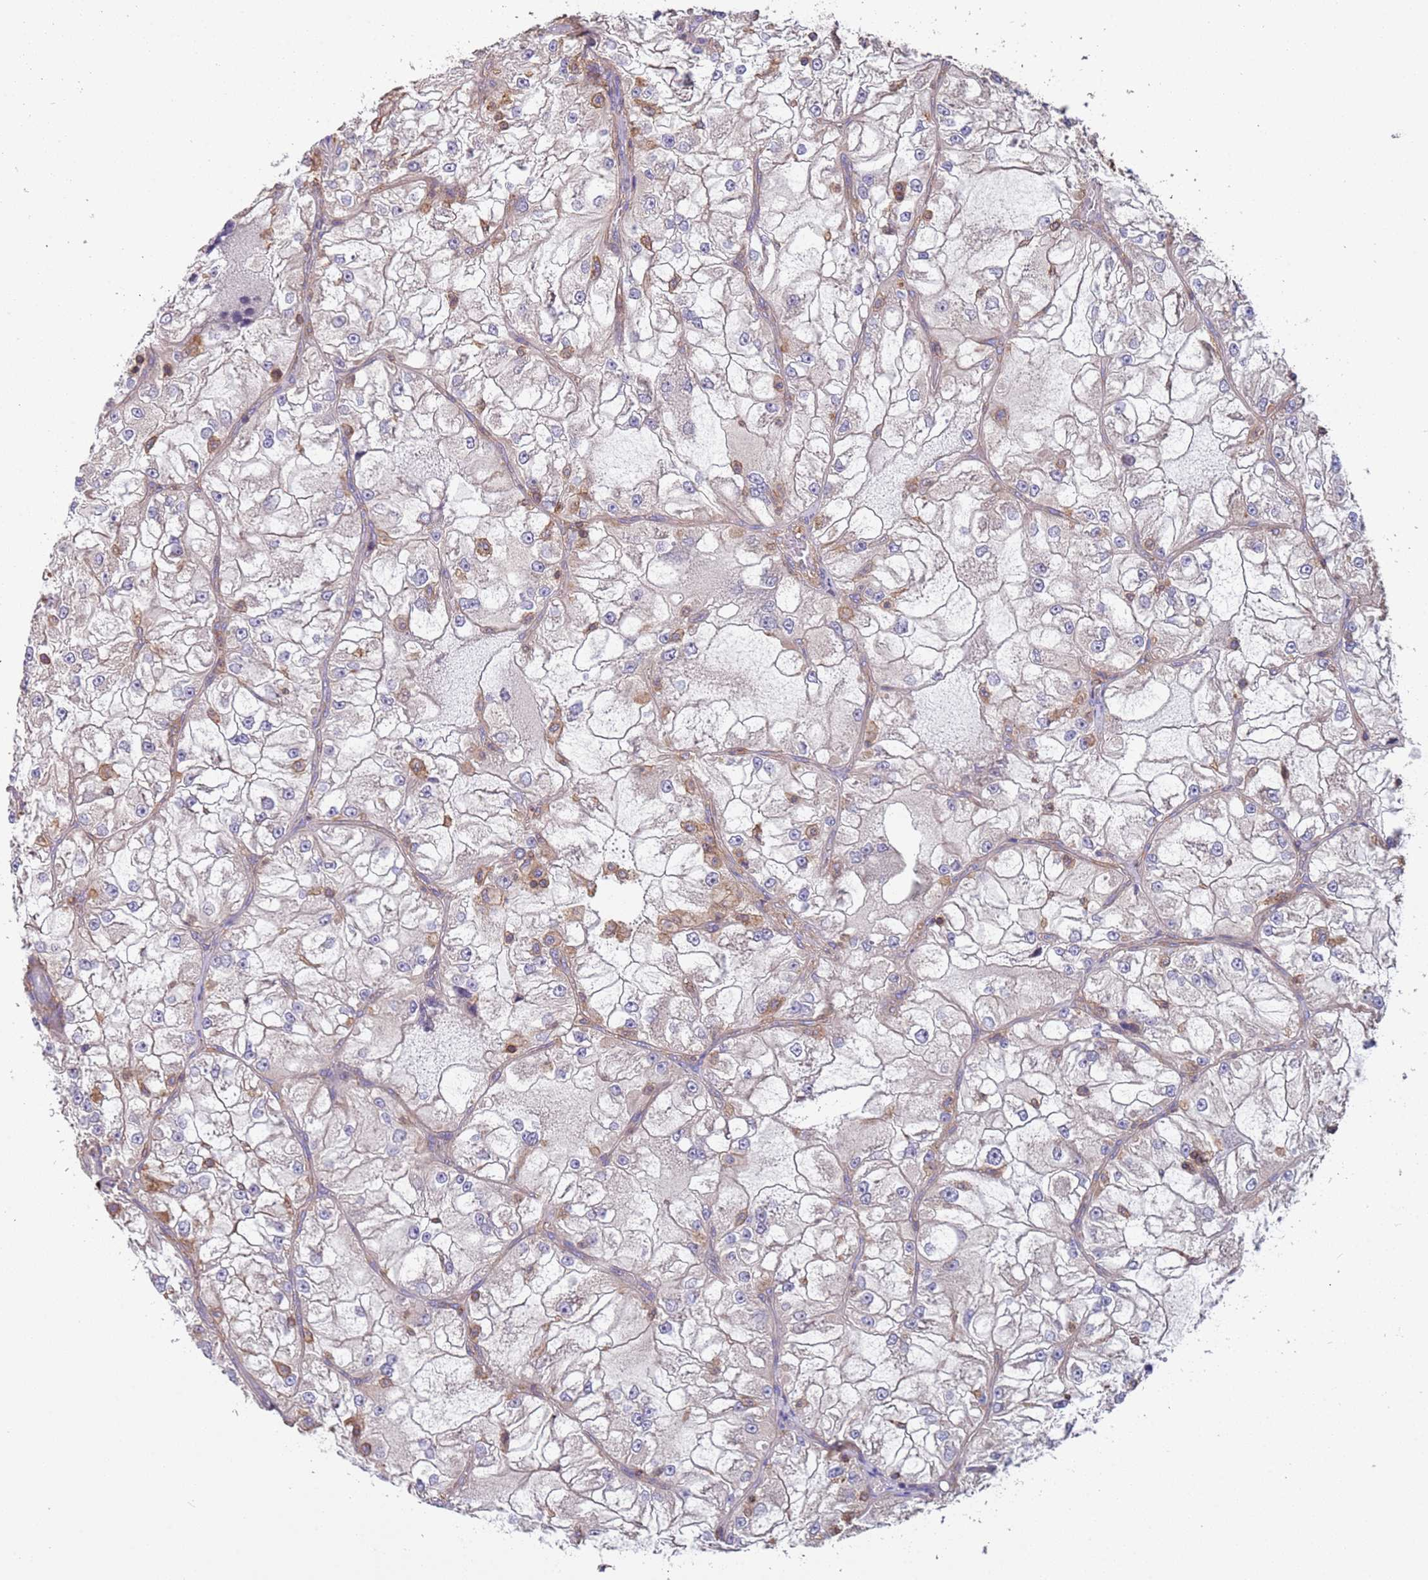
{"staining": {"intensity": "negative", "quantity": "none", "location": "none"}, "tissue": "renal cancer", "cell_type": "Tumor cells", "image_type": "cancer", "snomed": [{"axis": "morphology", "description": "Adenocarcinoma, NOS"}, {"axis": "topography", "description": "Kidney"}], "caption": "IHC micrograph of neoplastic tissue: human renal cancer (adenocarcinoma) stained with DAB demonstrates no significant protein staining in tumor cells.", "gene": "SYT4", "patient": {"sex": "female", "age": 72}}